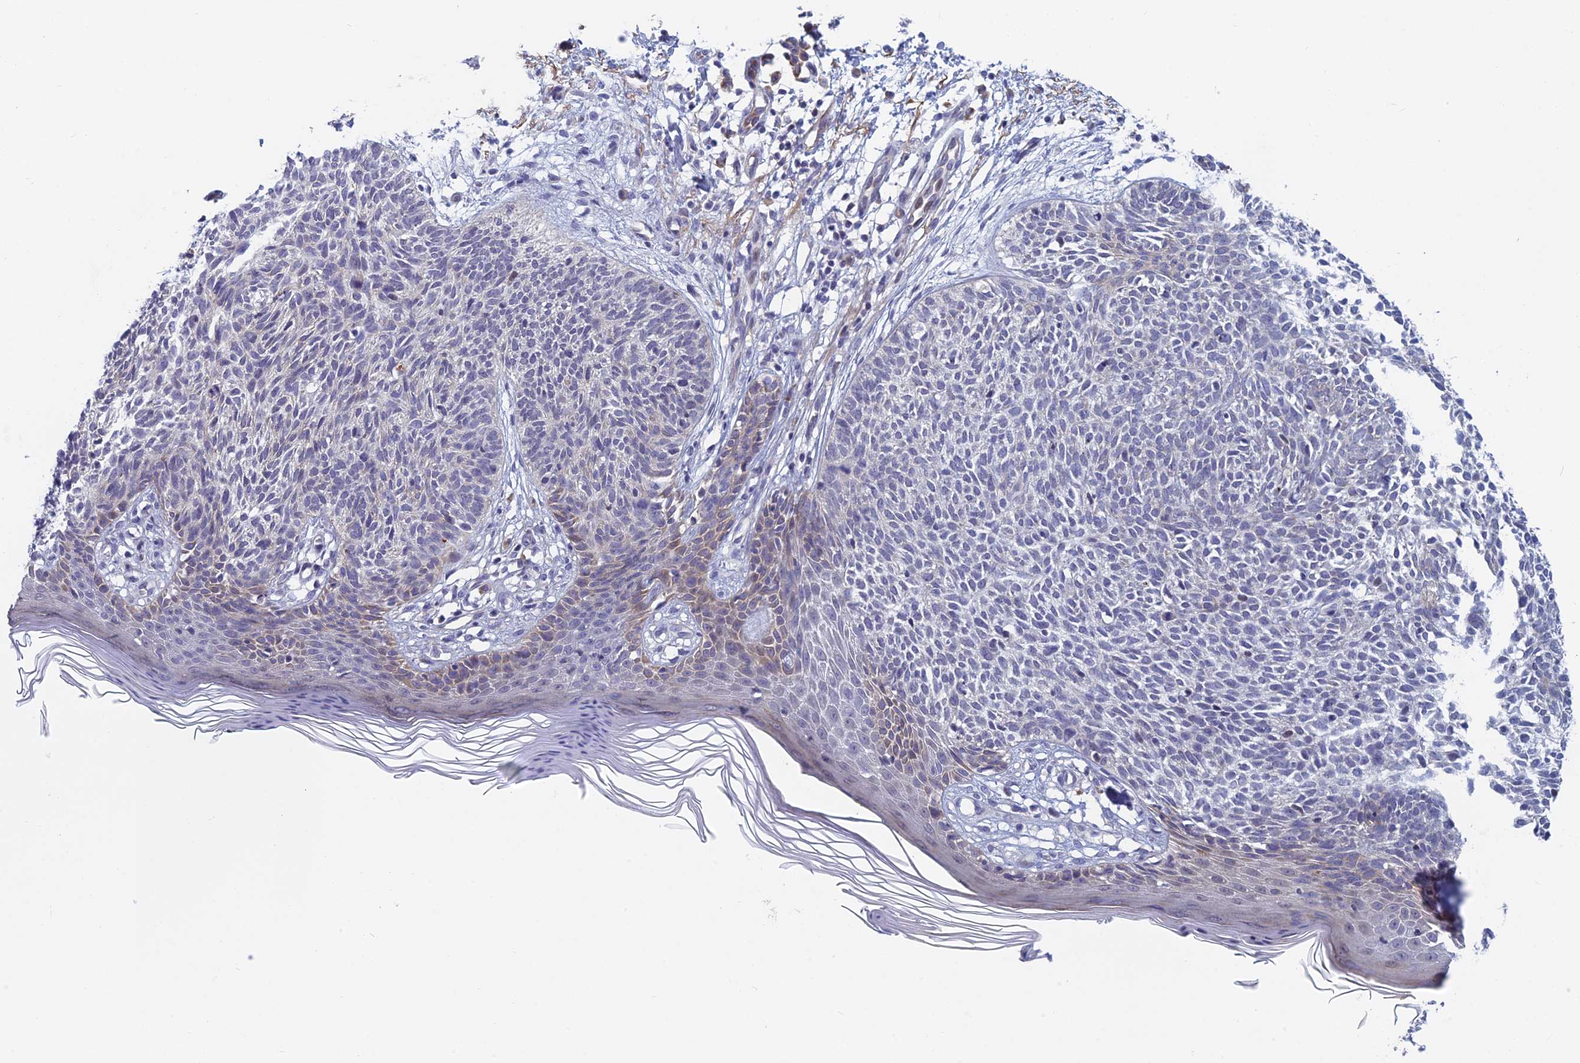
{"staining": {"intensity": "negative", "quantity": "none", "location": "none"}, "tissue": "skin cancer", "cell_type": "Tumor cells", "image_type": "cancer", "snomed": [{"axis": "morphology", "description": "Basal cell carcinoma"}, {"axis": "topography", "description": "Skin"}], "caption": "Skin basal cell carcinoma was stained to show a protein in brown. There is no significant positivity in tumor cells.", "gene": "PPP1R26", "patient": {"sex": "female", "age": 66}}